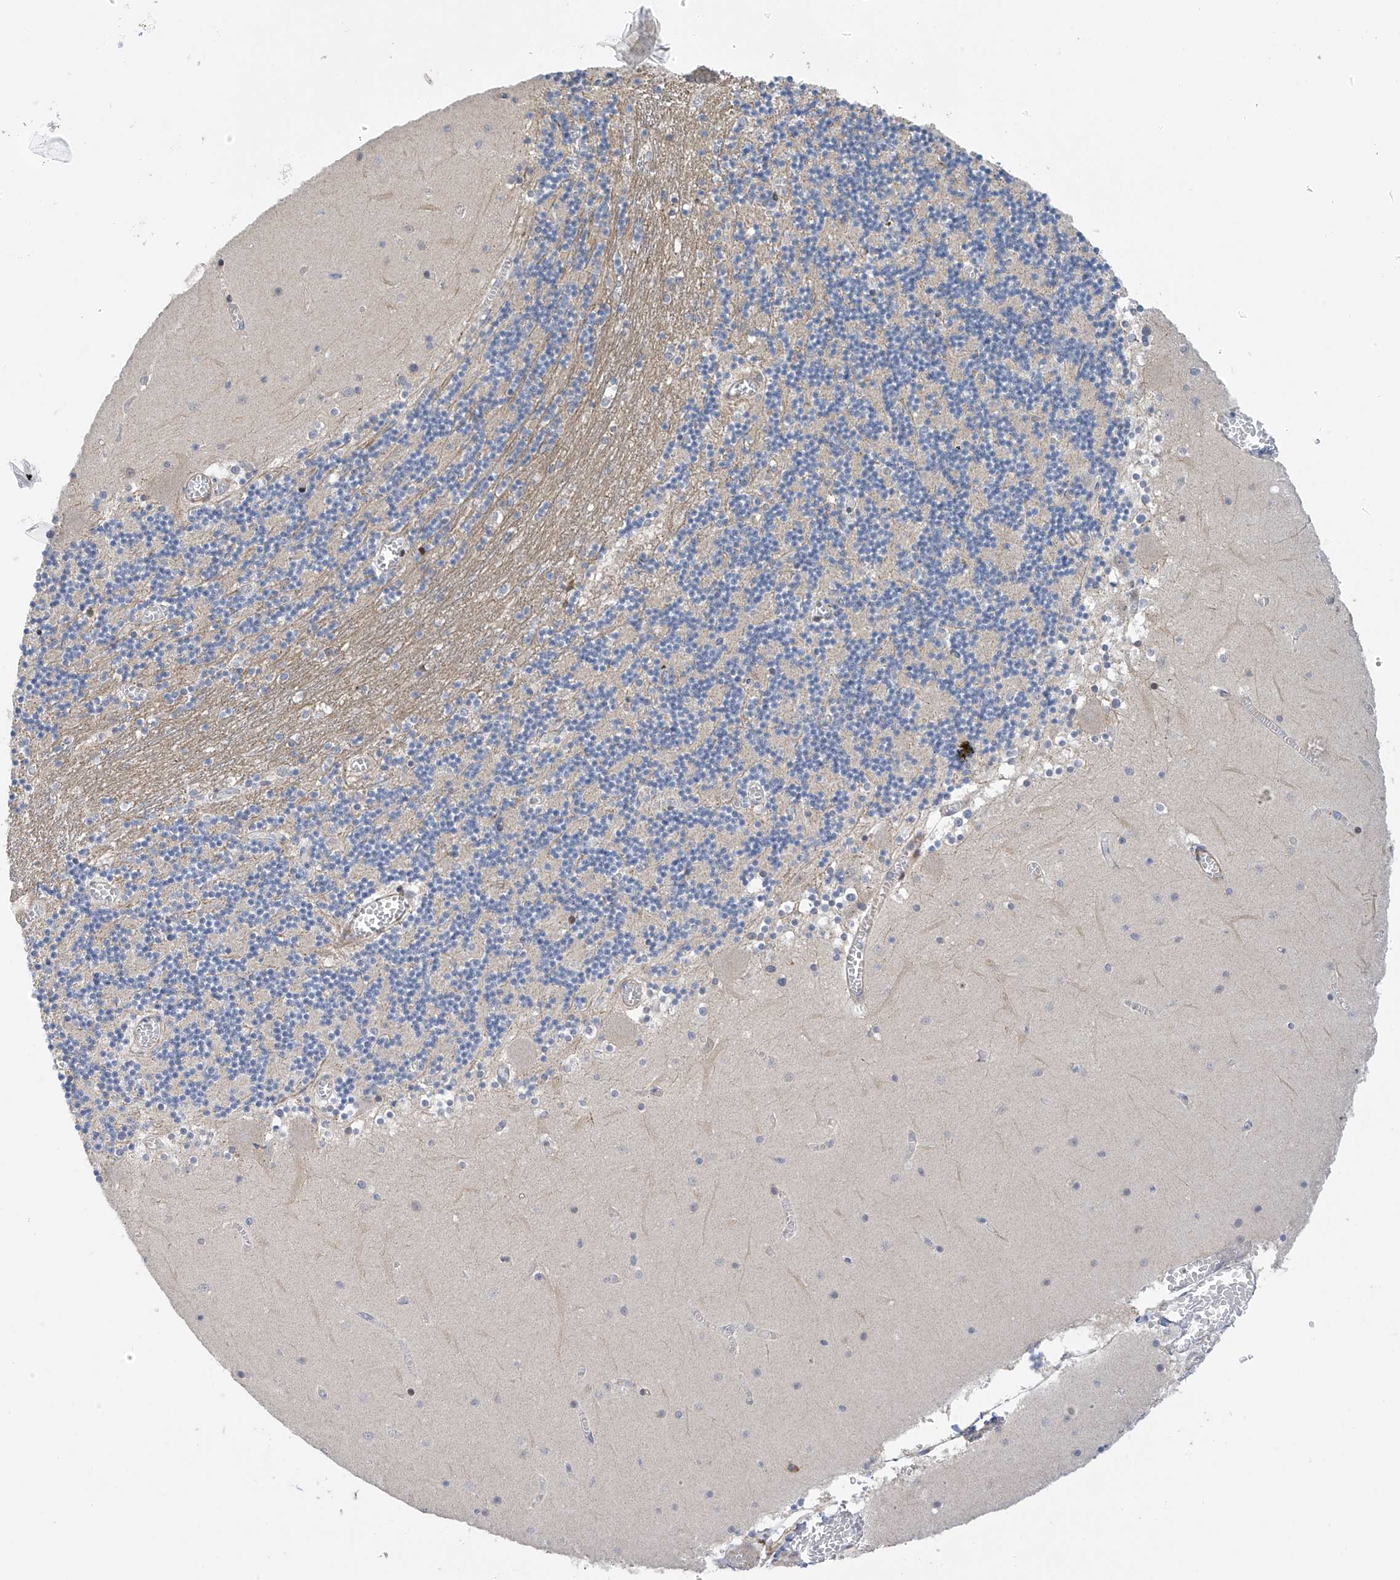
{"staining": {"intensity": "negative", "quantity": "none", "location": "none"}, "tissue": "cerebellum", "cell_type": "Cells in granular layer", "image_type": "normal", "snomed": [{"axis": "morphology", "description": "Normal tissue, NOS"}, {"axis": "topography", "description": "Cerebellum"}], "caption": "Cells in granular layer are negative for protein expression in benign human cerebellum. Brightfield microscopy of immunohistochemistry (IHC) stained with DAB (3,3'-diaminobenzidine) (brown) and hematoxylin (blue), captured at high magnification.", "gene": "ZNF641", "patient": {"sex": "female", "age": 28}}